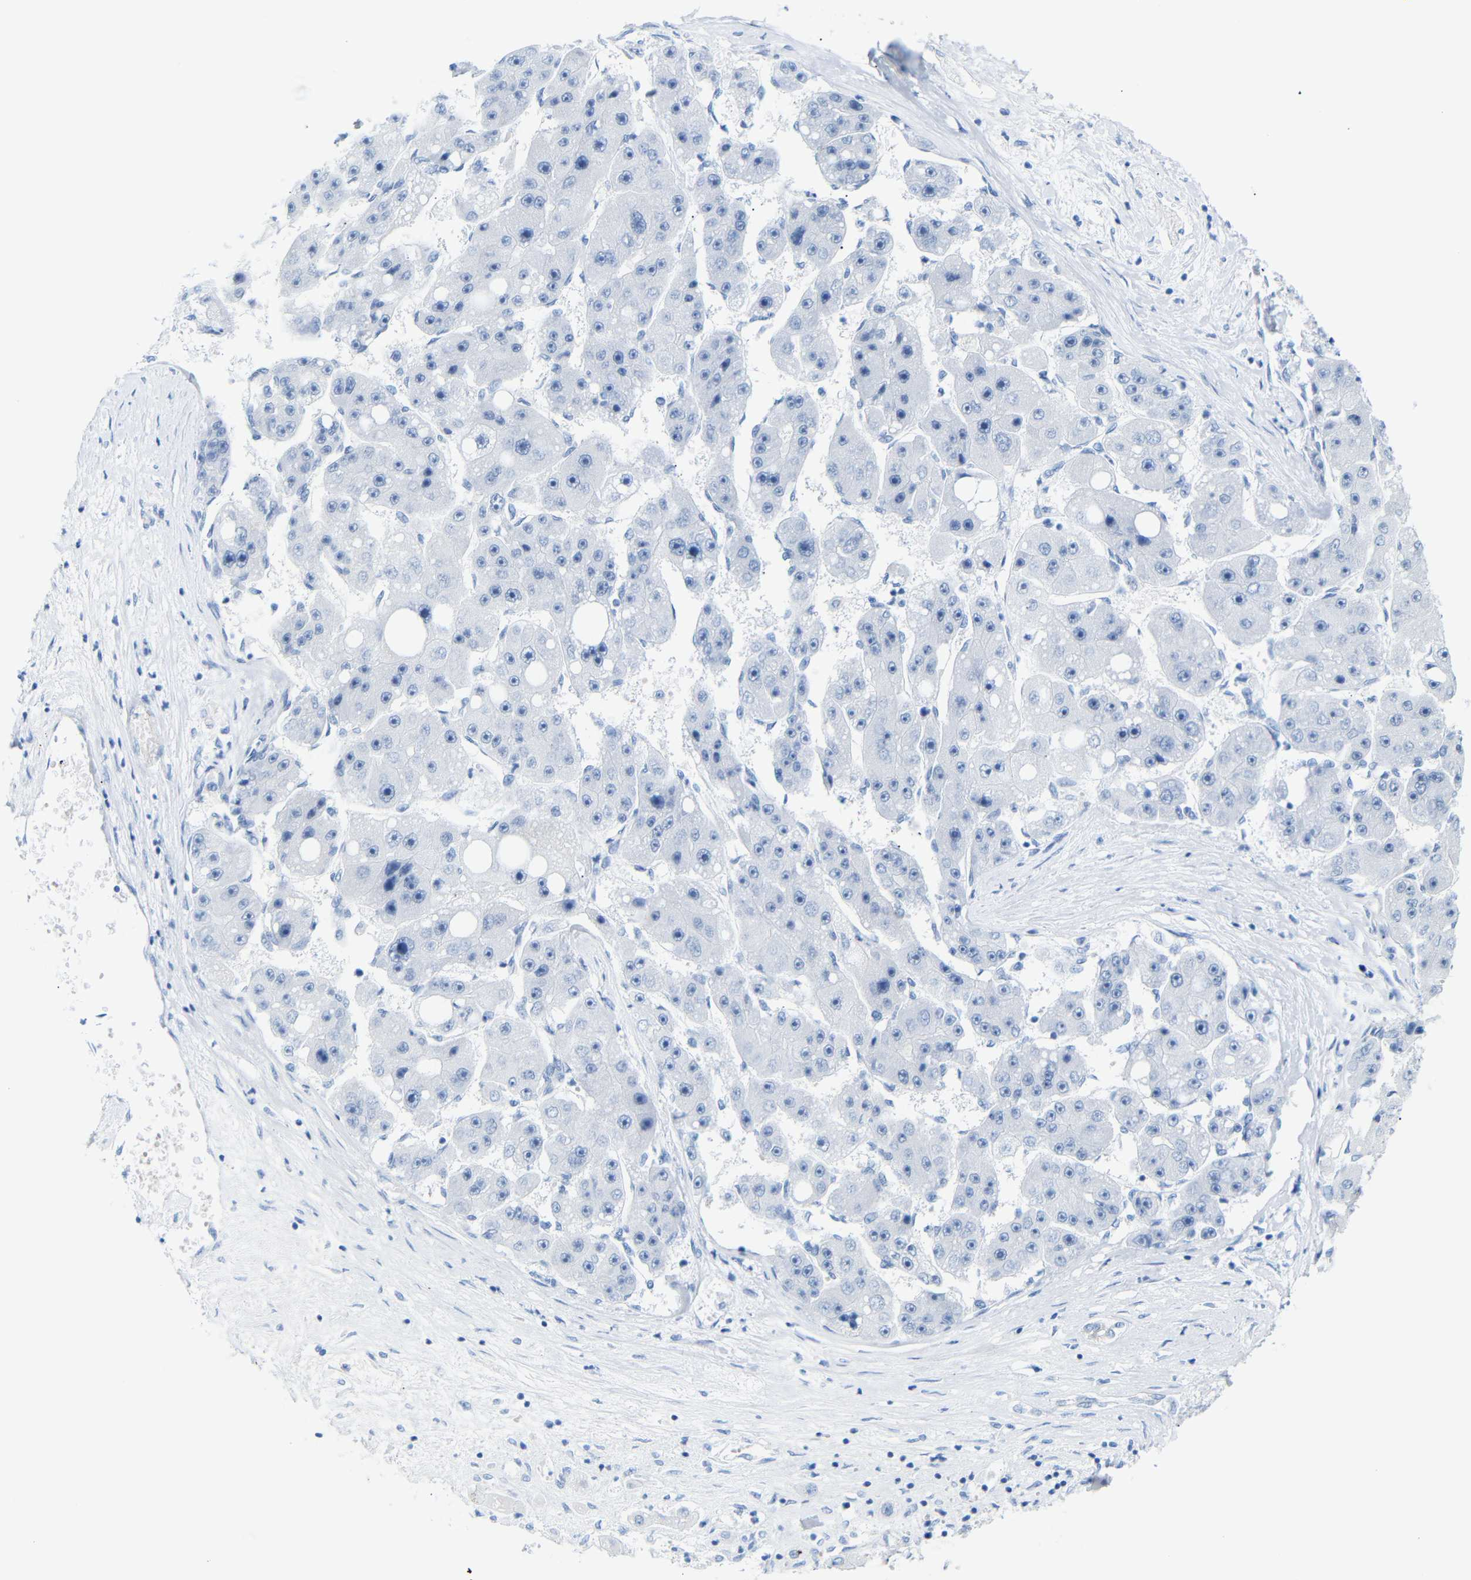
{"staining": {"intensity": "negative", "quantity": "none", "location": "none"}, "tissue": "liver cancer", "cell_type": "Tumor cells", "image_type": "cancer", "snomed": [{"axis": "morphology", "description": "Carcinoma, Hepatocellular, NOS"}, {"axis": "topography", "description": "Liver"}], "caption": "An IHC micrograph of liver hepatocellular carcinoma is shown. There is no staining in tumor cells of liver hepatocellular carcinoma. Nuclei are stained in blue.", "gene": "DYNAP", "patient": {"sex": "female", "age": 61}}